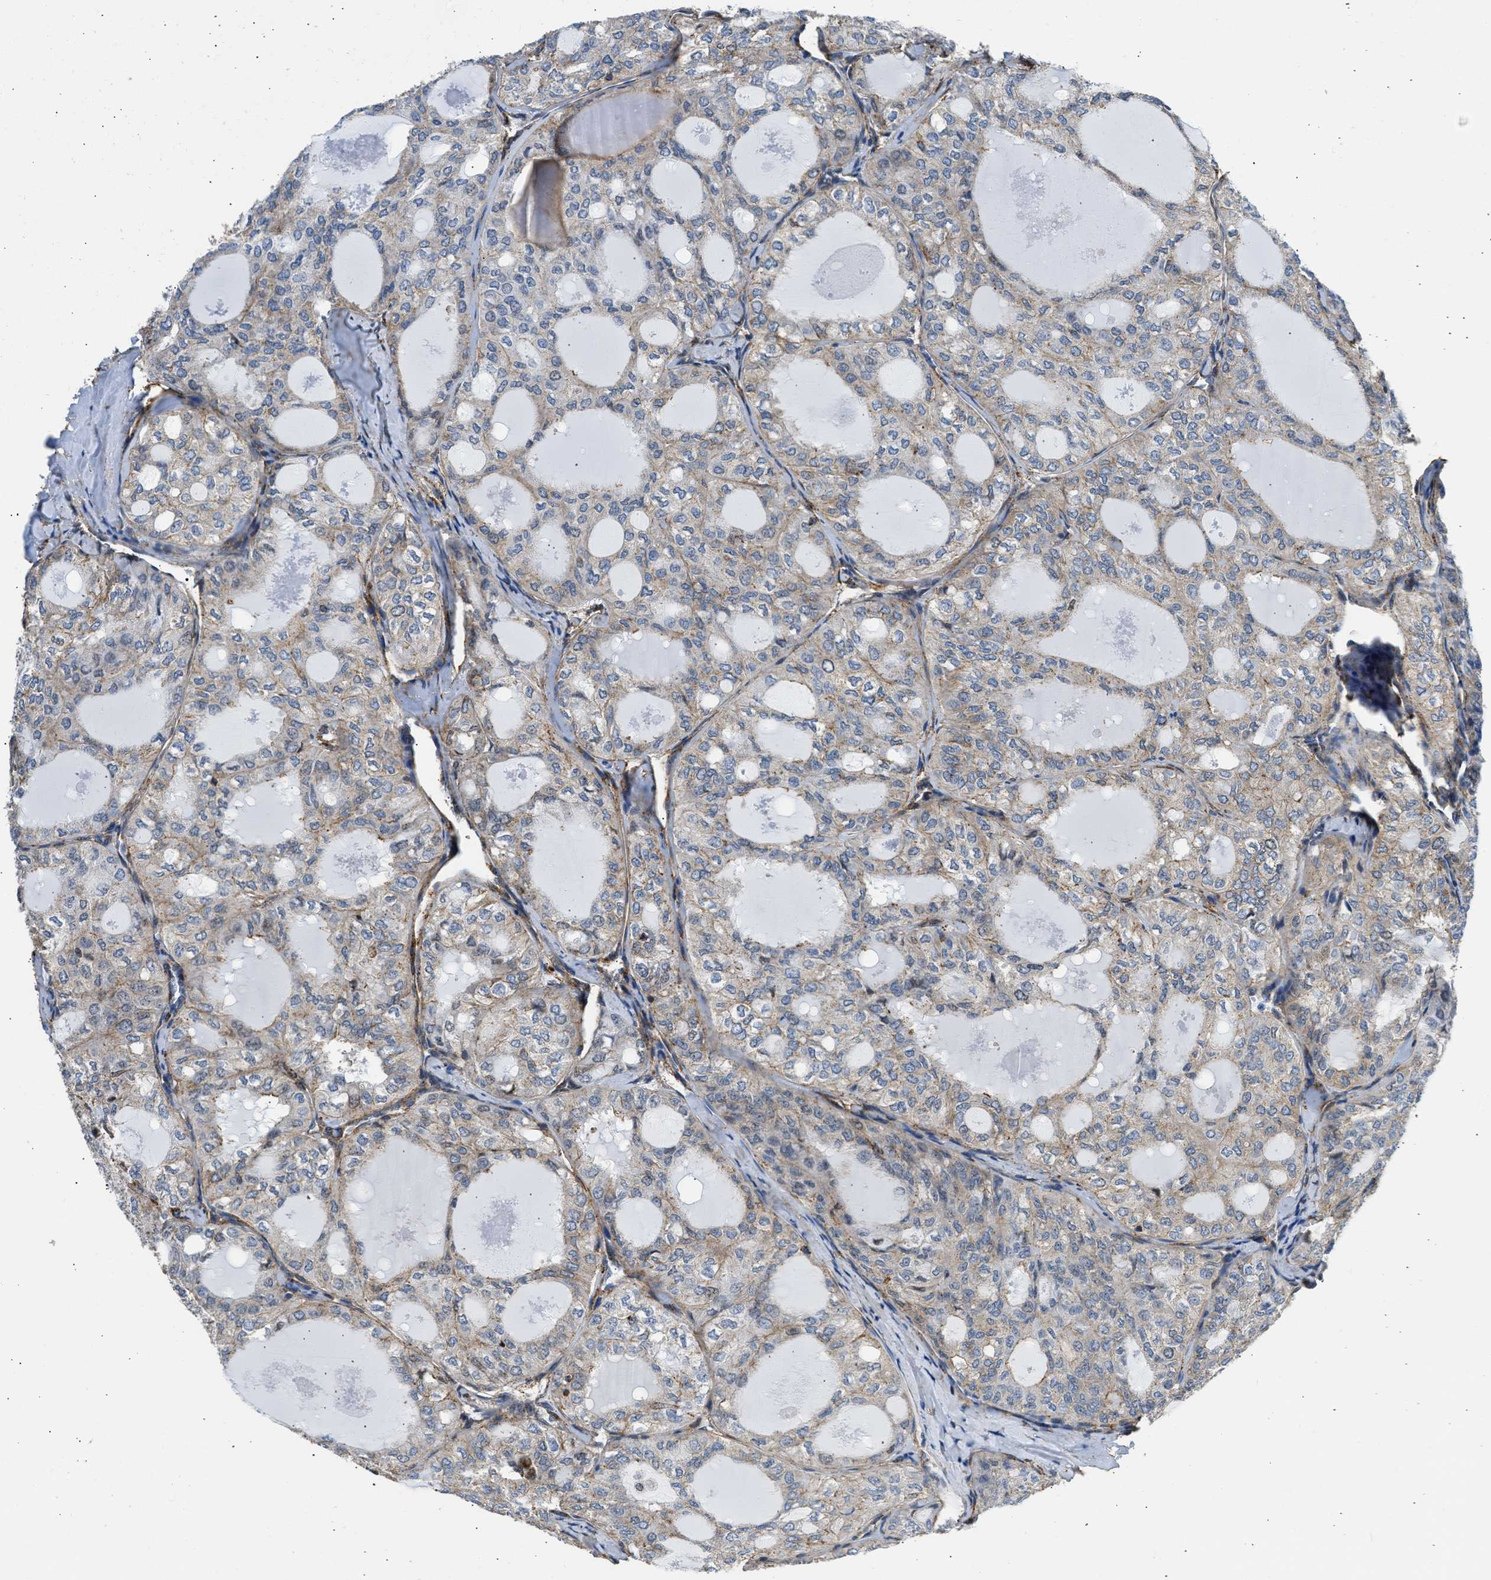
{"staining": {"intensity": "weak", "quantity": "25%-75%", "location": "cytoplasmic/membranous"}, "tissue": "thyroid cancer", "cell_type": "Tumor cells", "image_type": "cancer", "snomed": [{"axis": "morphology", "description": "Follicular adenoma carcinoma, NOS"}, {"axis": "topography", "description": "Thyroid gland"}], "caption": "A low amount of weak cytoplasmic/membranous positivity is appreciated in approximately 25%-75% of tumor cells in thyroid cancer (follicular adenoma carcinoma) tissue.", "gene": "SEPTIN2", "patient": {"sex": "male", "age": 75}}